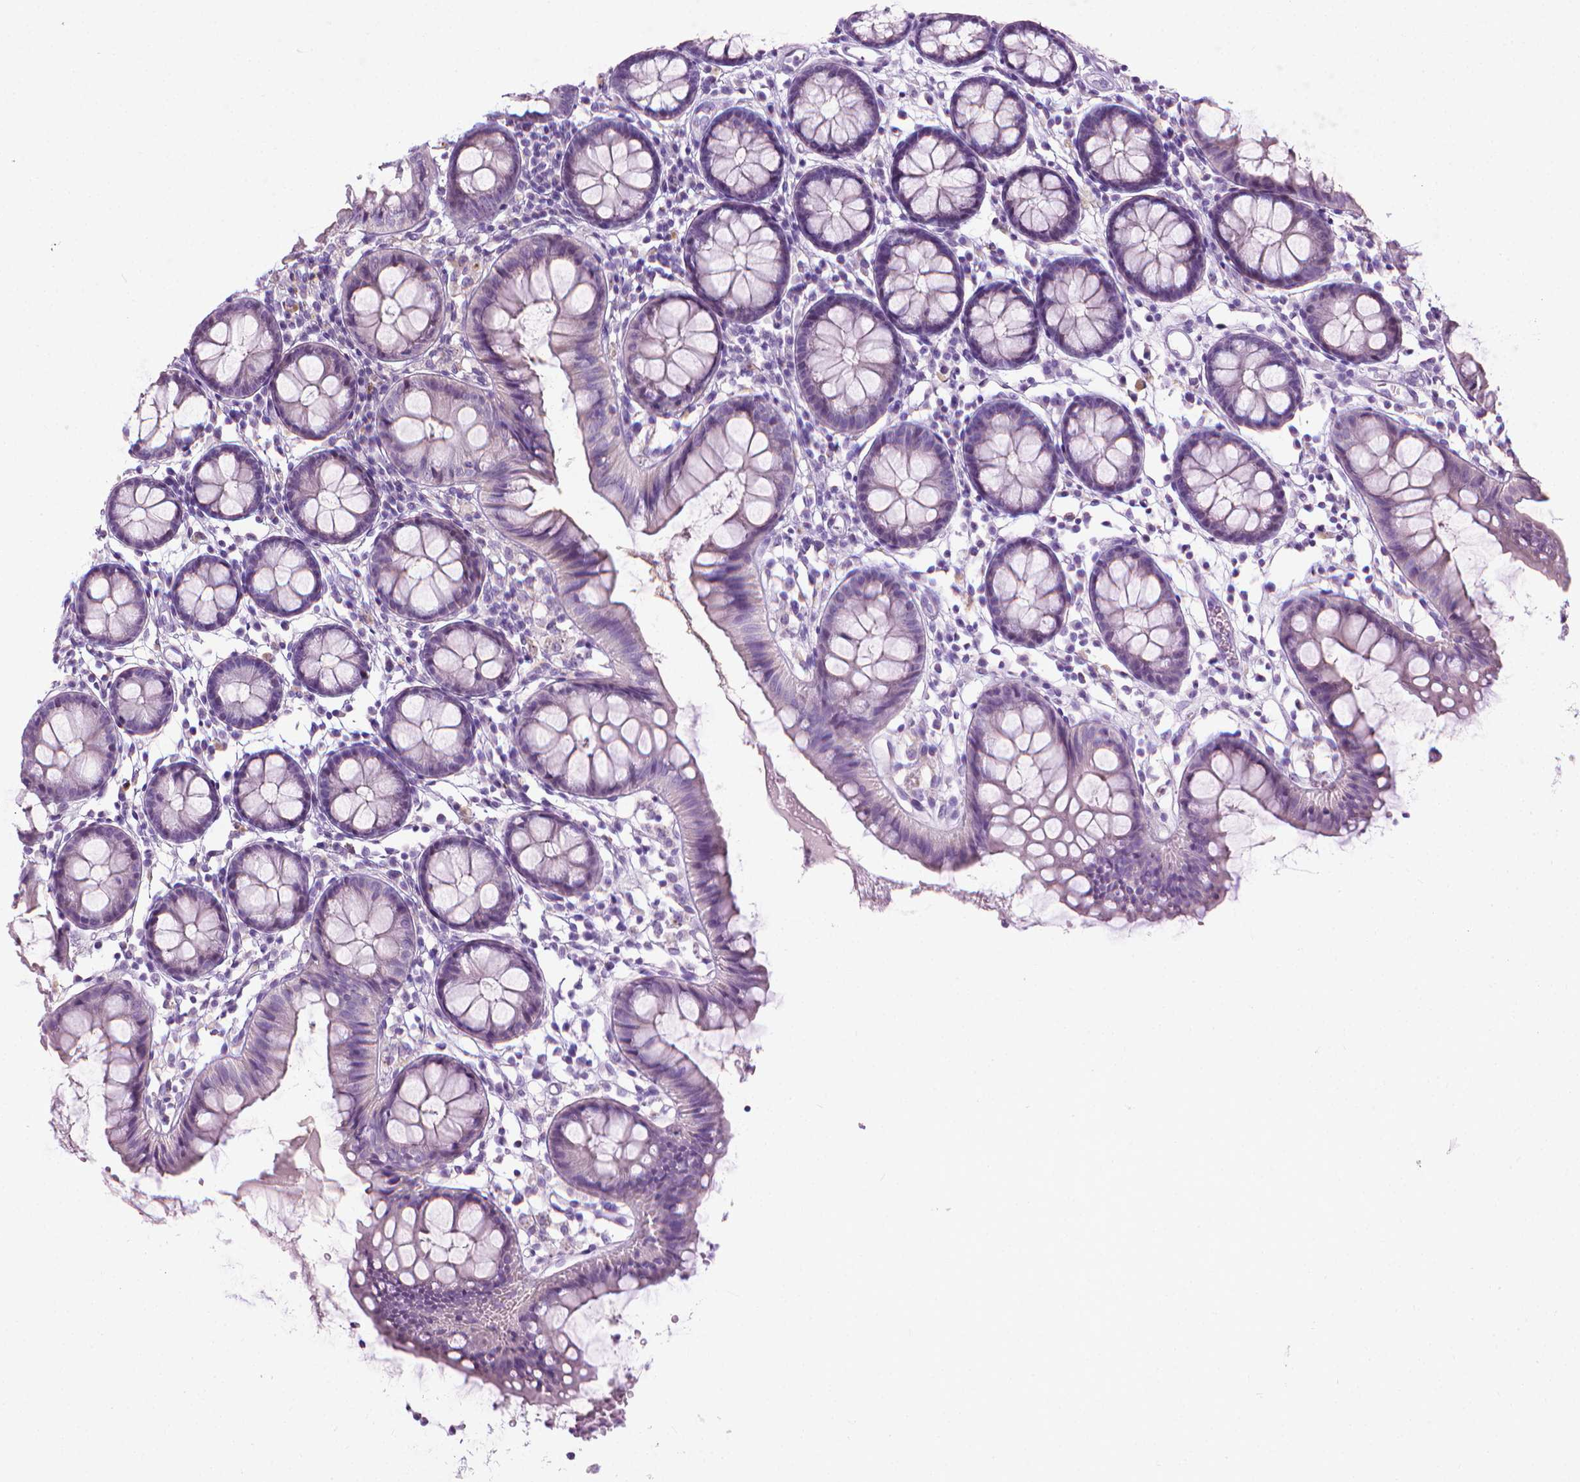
{"staining": {"intensity": "negative", "quantity": "none", "location": "none"}, "tissue": "colon", "cell_type": "Endothelial cells", "image_type": "normal", "snomed": [{"axis": "morphology", "description": "Normal tissue, NOS"}, {"axis": "topography", "description": "Colon"}], "caption": "Human colon stained for a protein using IHC displays no expression in endothelial cells.", "gene": "DNAI7", "patient": {"sex": "female", "age": 84}}